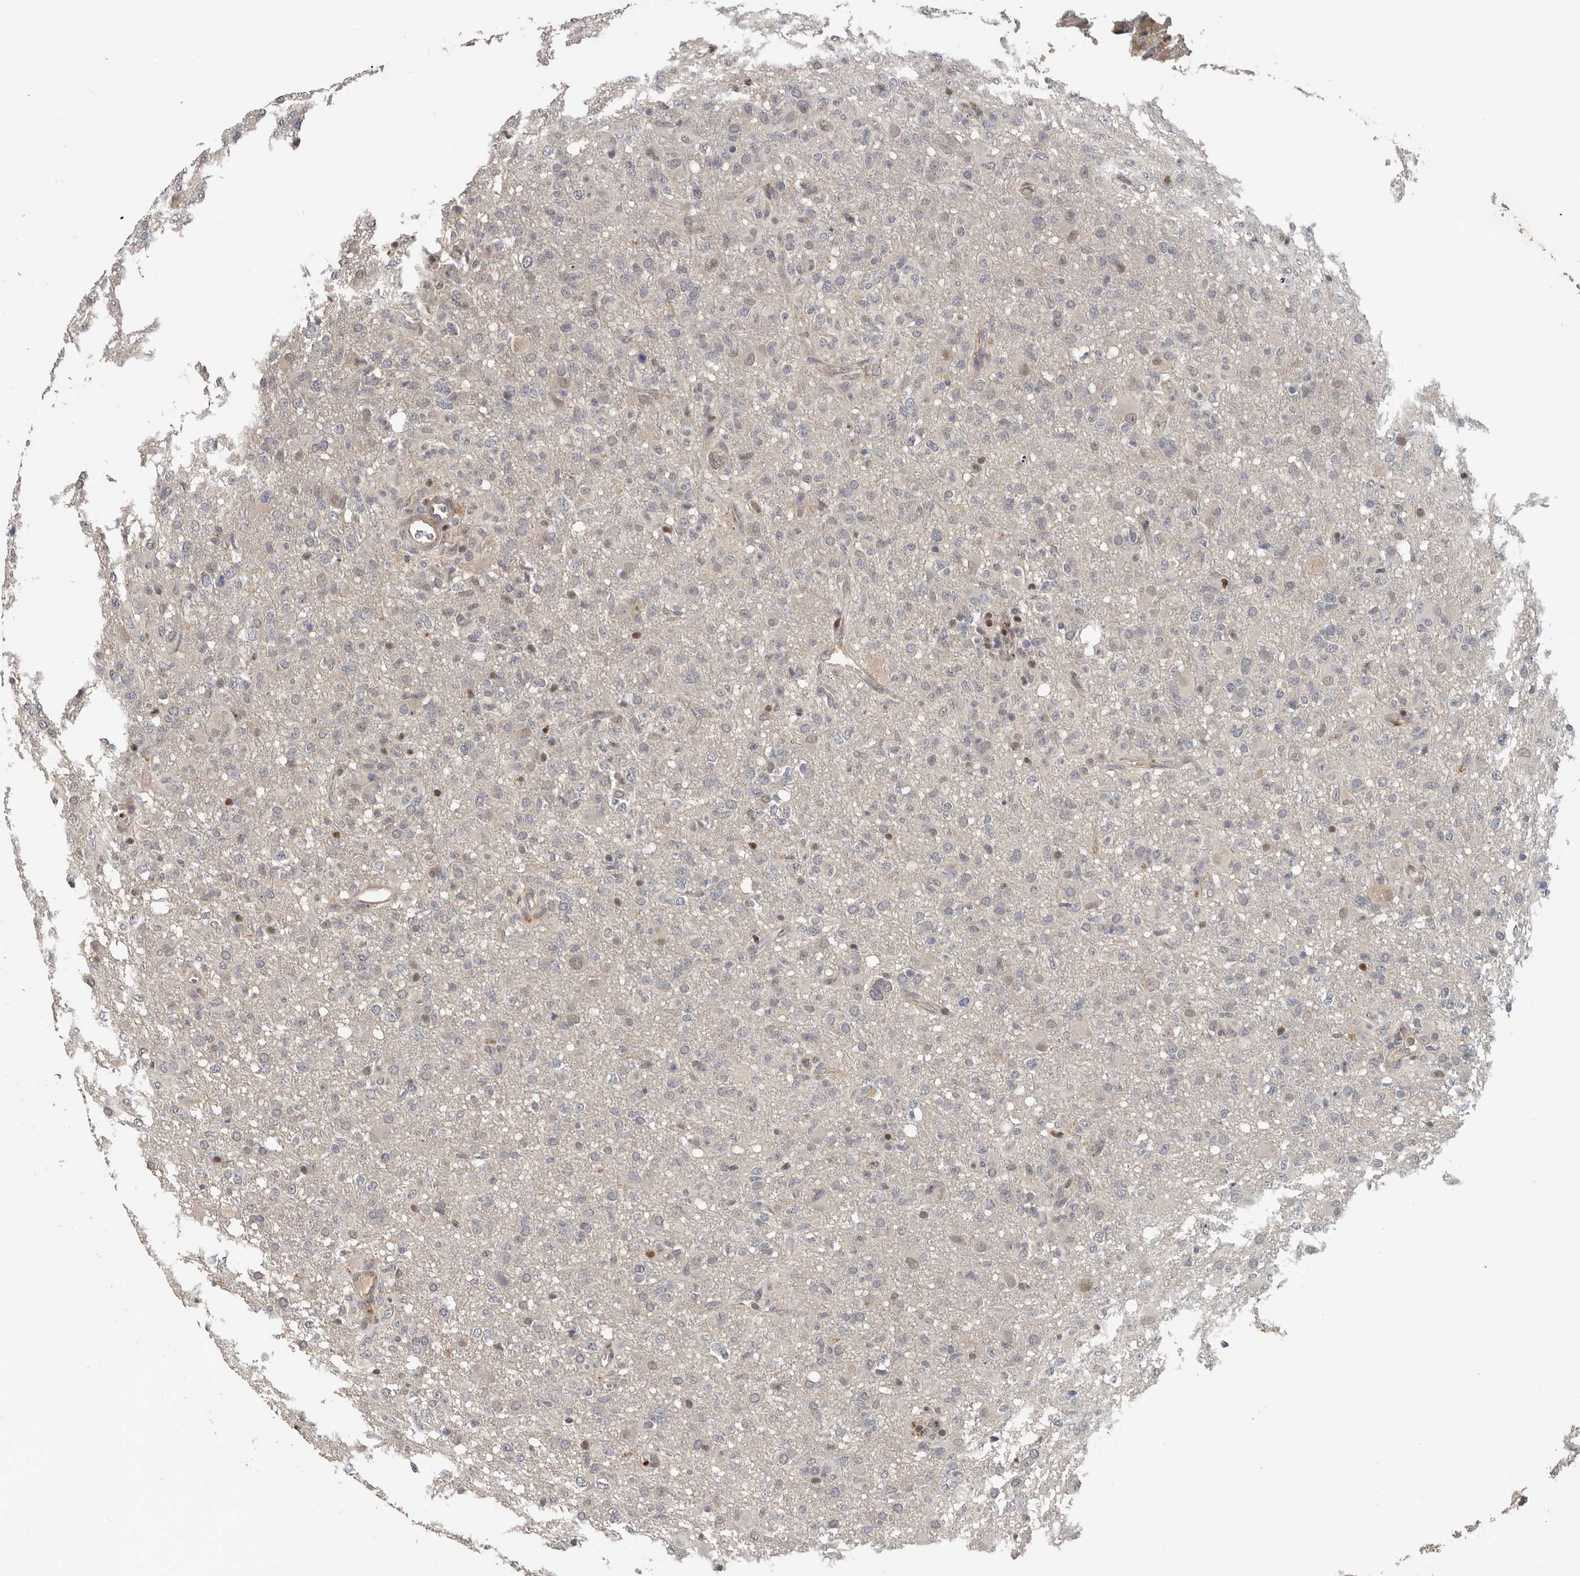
{"staining": {"intensity": "negative", "quantity": "none", "location": "none"}, "tissue": "glioma", "cell_type": "Tumor cells", "image_type": "cancer", "snomed": [{"axis": "morphology", "description": "Glioma, malignant, High grade"}, {"axis": "topography", "description": "Brain"}], "caption": "Immunohistochemistry (IHC) of malignant high-grade glioma reveals no expression in tumor cells.", "gene": "HENMT1", "patient": {"sex": "female", "age": 57}}